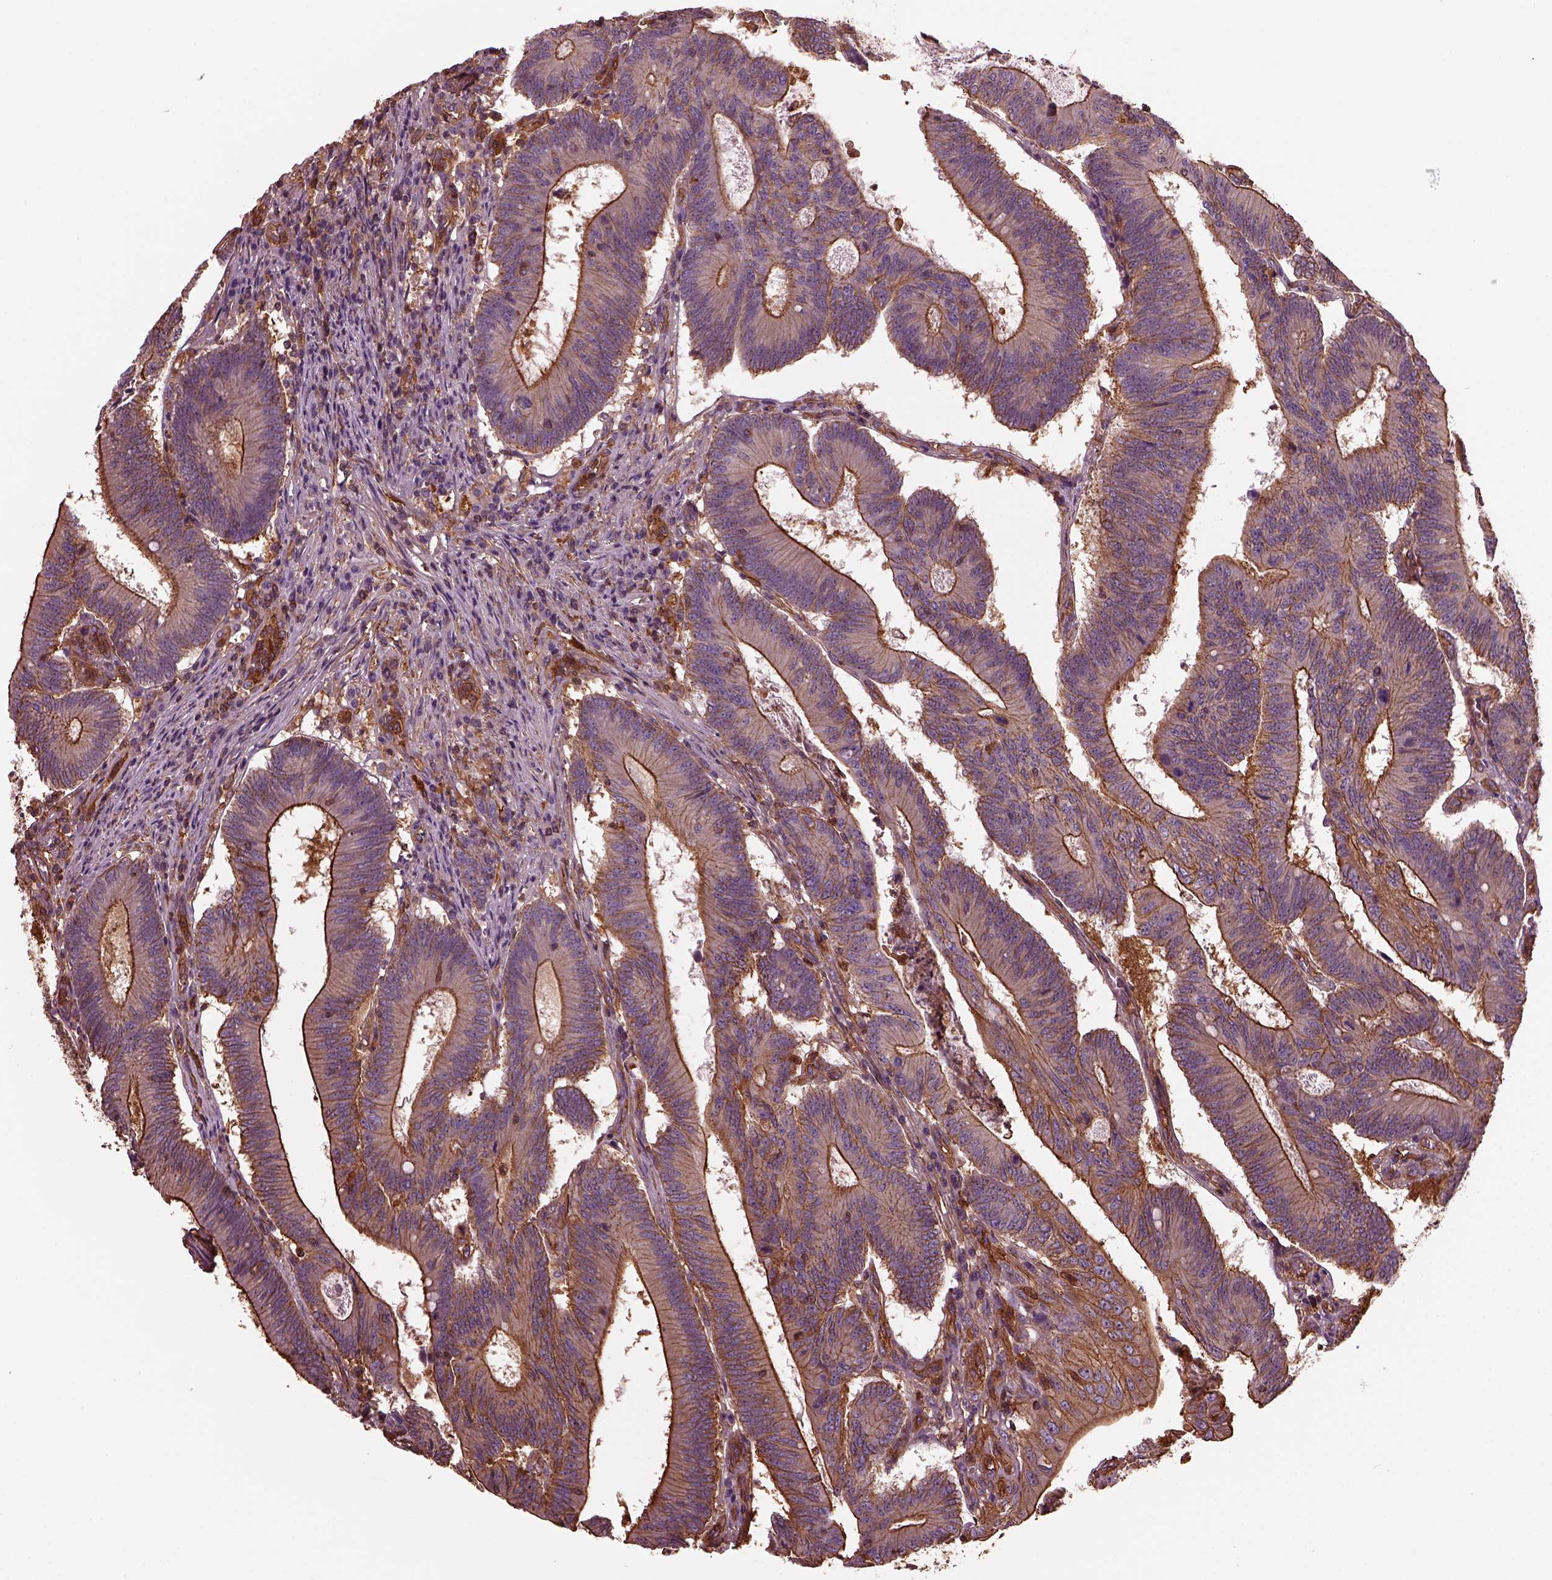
{"staining": {"intensity": "moderate", "quantity": ">75%", "location": "cytoplasmic/membranous"}, "tissue": "colorectal cancer", "cell_type": "Tumor cells", "image_type": "cancer", "snomed": [{"axis": "morphology", "description": "Adenocarcinoma, NOS"}, {"axis": "topography", "description": "Colon"}], "caption": "Protein expression analysis of colorectal cancer demonstrates moderate cytoplasmic/membranous staining in approximately >75% of tumor cells.", "gene": "MYL6", "patient": {"sex": "female", "age": 70}}